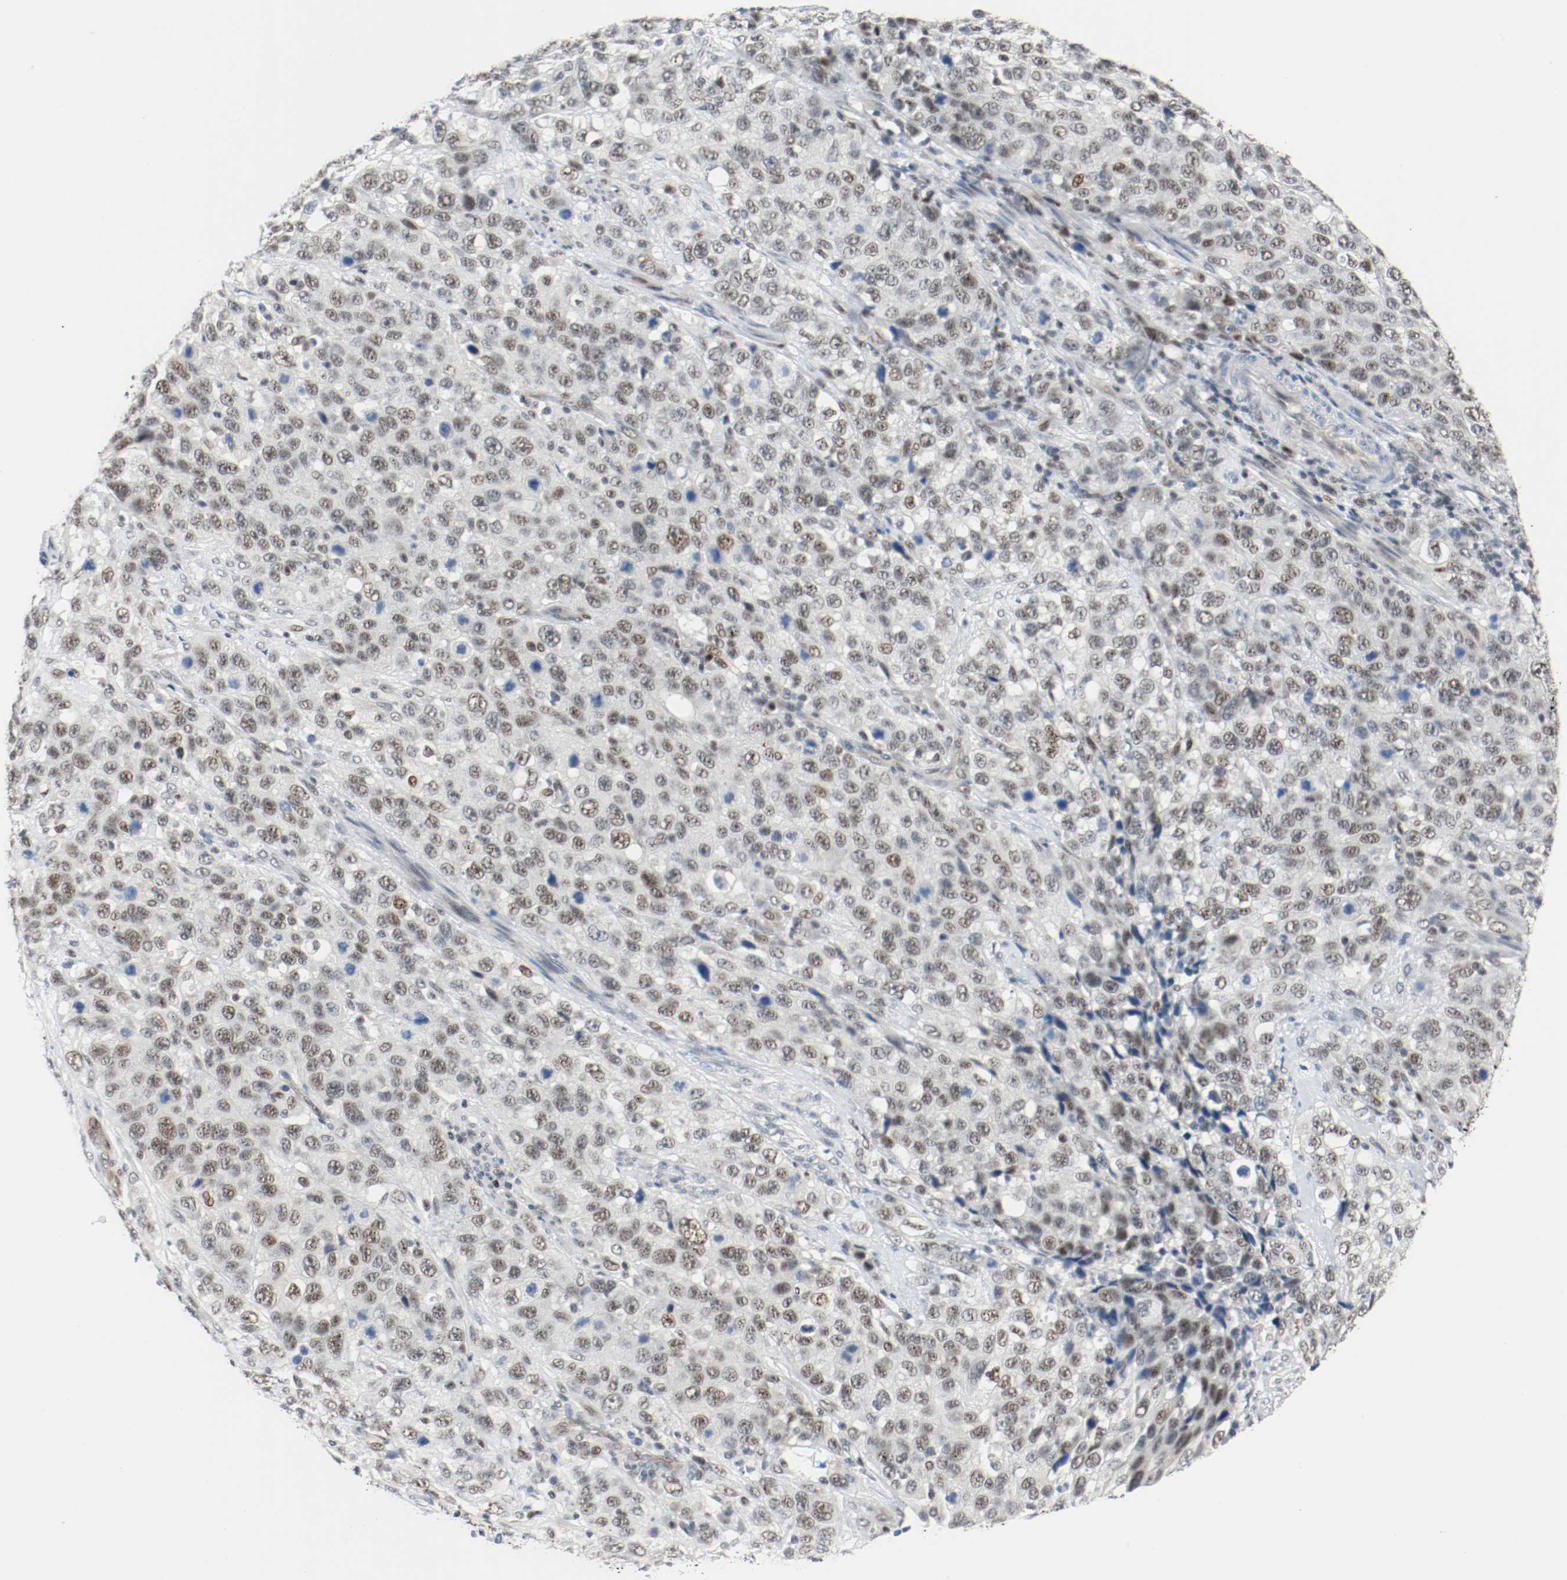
{"staining": {"intensity": "weak", "quantity": "25%-75%", "location": "nuclear"}, "tissue": "stomach cancer", "cell_type": "Tumor cells", "image_type": "cancer", "snomed": [{"axis": "morphology", "description": "Normal tissue, NOS"}, {"axis": "morphology", "description": "Adenocarcinoma, NOS"}, {"axis": "topography", "description": "Stomach"}], "caption": "Weak nuclear positivity for a protein is present in about 25%-75% of tumor cells of stomach cancer using immunohistochemistry (IHC).", "gene": "ASH1L", "patient": {"sex": "male", "age": 48}}